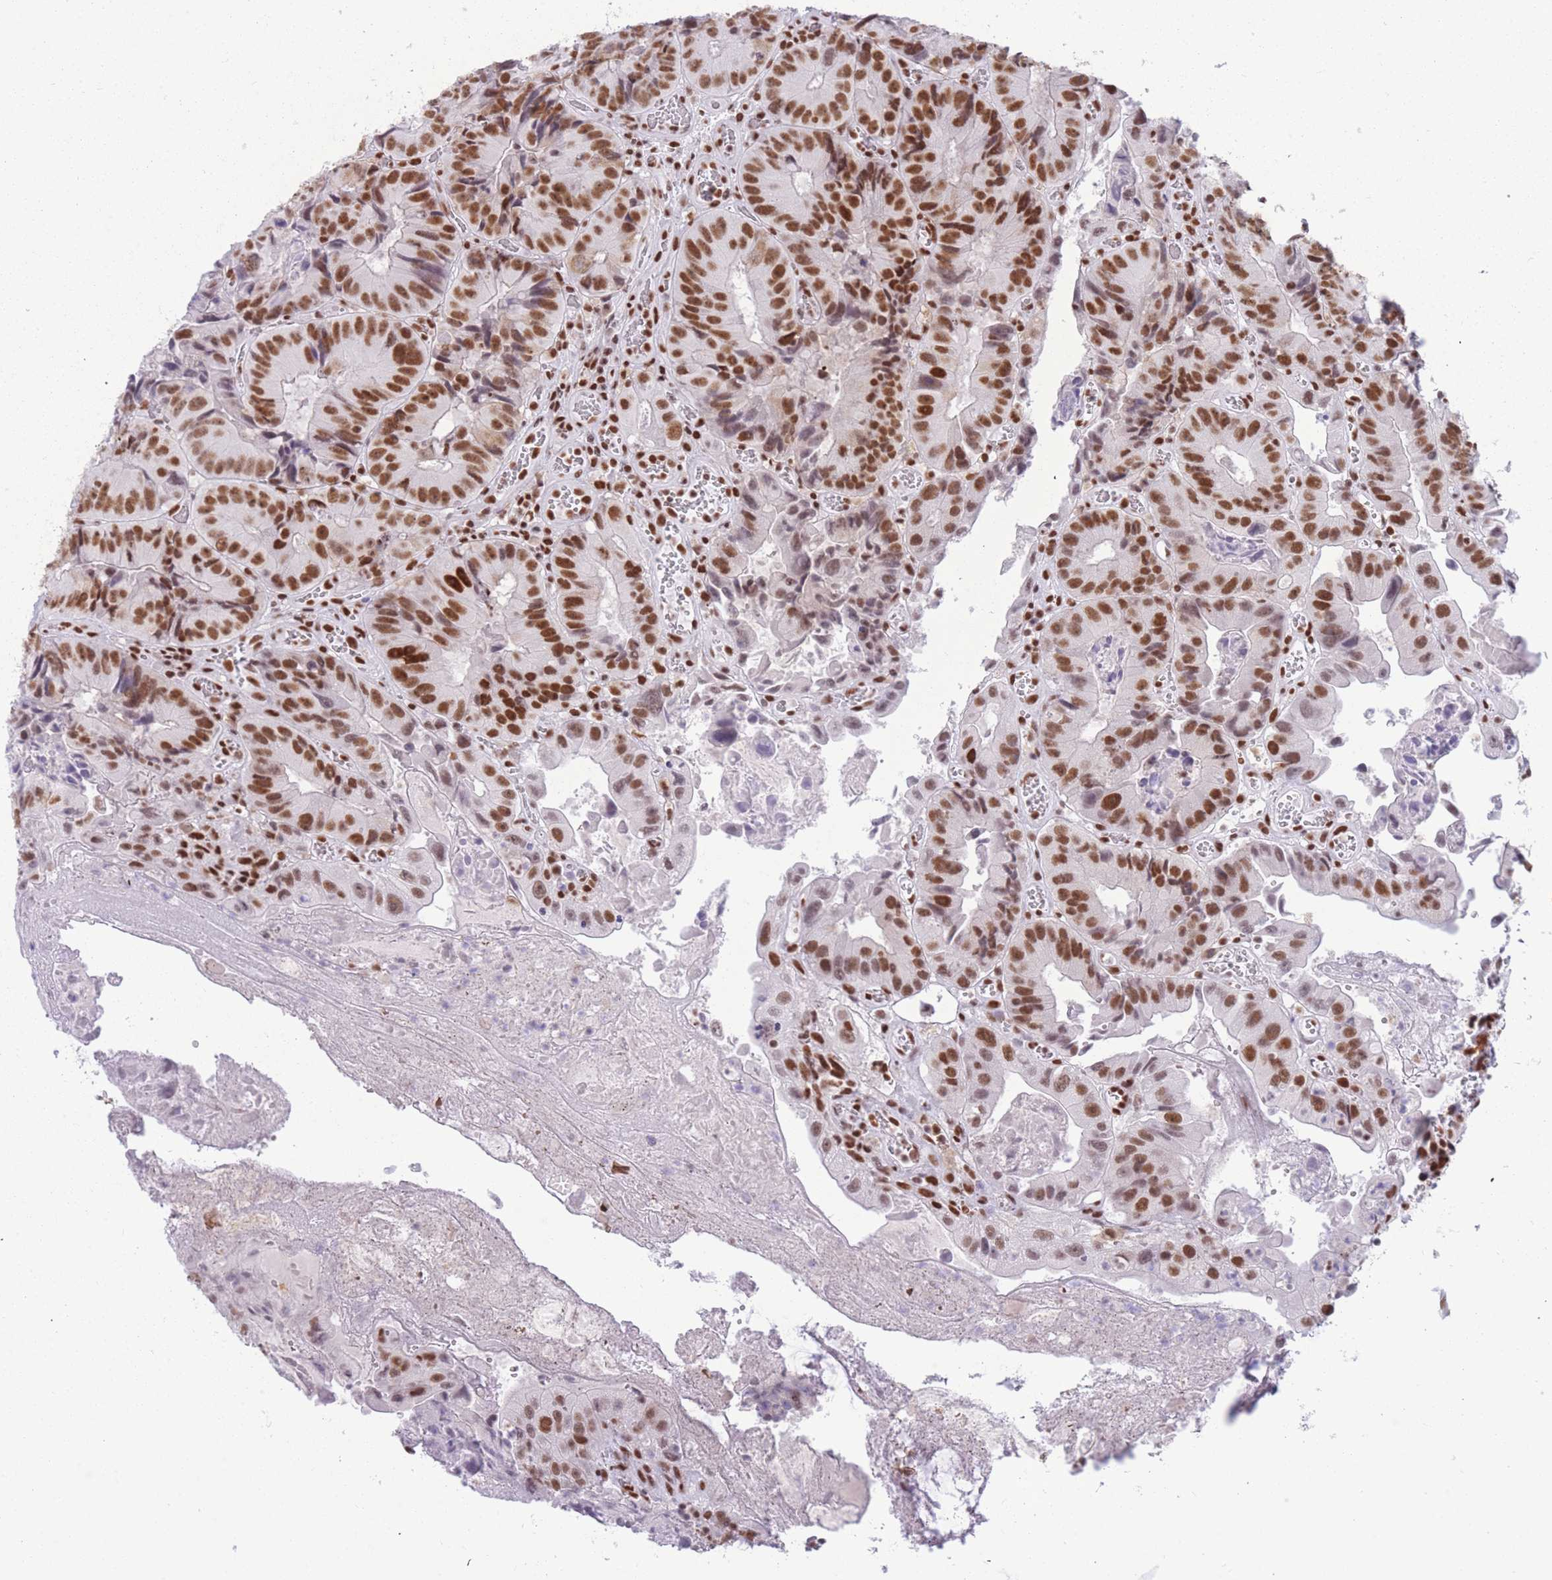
{"staining": {"intensity": "strong", "quantity": ">75%", "location": "nuclear"}, "tissue": "colorectal cancer", "cell_type": "Tumor cells", "image_type": "cancer", "snomed": [{"axis": "morphology", "description": "Adenocarcinoma, NOS"}, {"axis": "topography", "description": "Colon"}], "caption": "The micrograph displays immunohistochemical staining of colorectal cancer (adenocarcinoma). There is strong nuclear expression is present in about >75% of tumor cells.", "gene": "HNRNPUL1", "patient": {"sex": "female", "age": 86}}